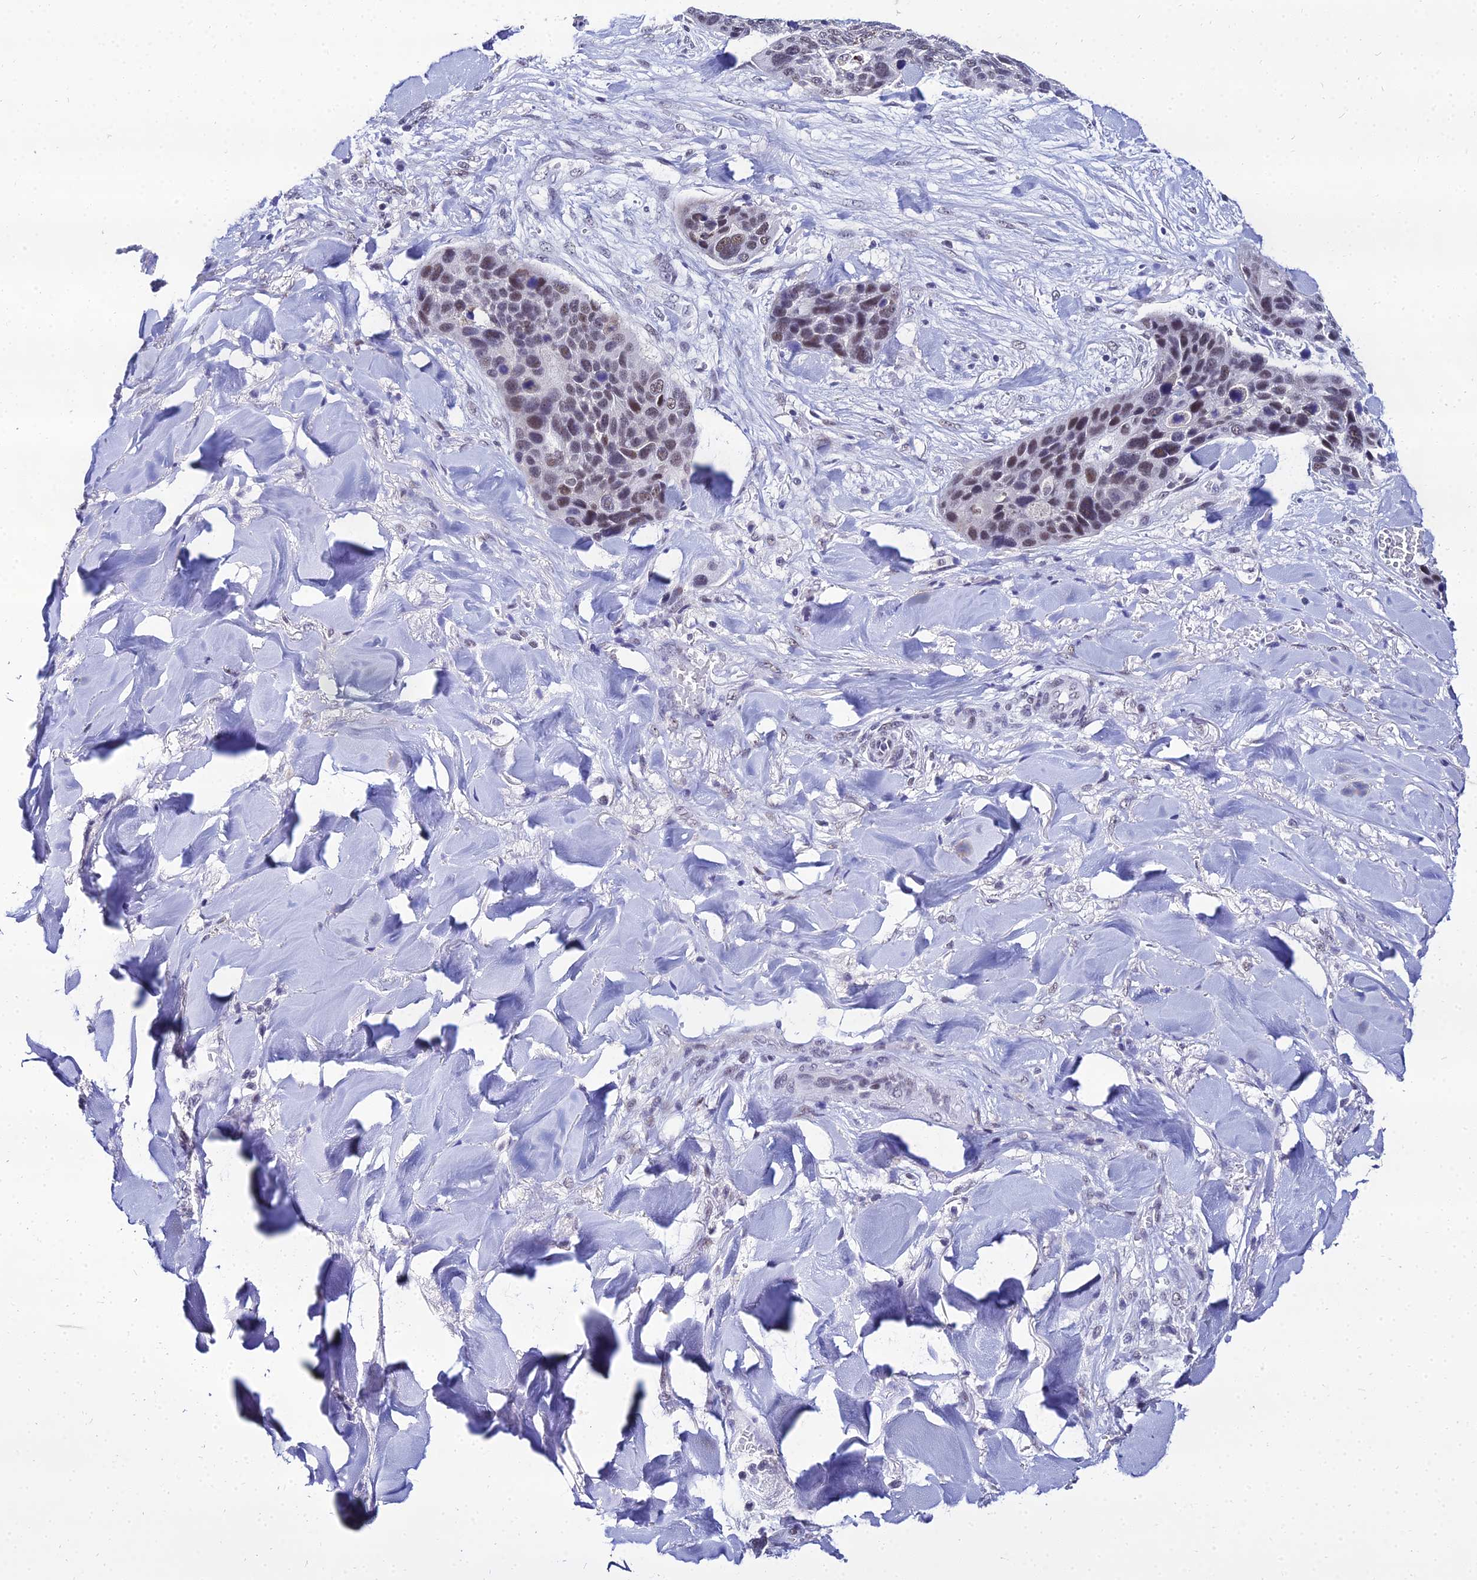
{"staining": {"intensity": "weak", "quantity": "25%-75%", "location": "nuclear"}, "tissue": "skin cancer", "cell_type": "Tumor cells", "image_type": "cancer", "snomed": [{"axis": "morphology", "description": "Basal cell carcinoma"}, {"axis": "topography", "description": "Skin"}], "caption": "Immunohistochemistry (IHC) micrograph of skin cancer (basal cell carcinoma) stained for a protein (brown), which demonstrates low levels of weak nuclear staining in about 25%-75% of tumor cells.", "gene": "PPP4R2", "patient": {"sex": "female", "age": 74}}